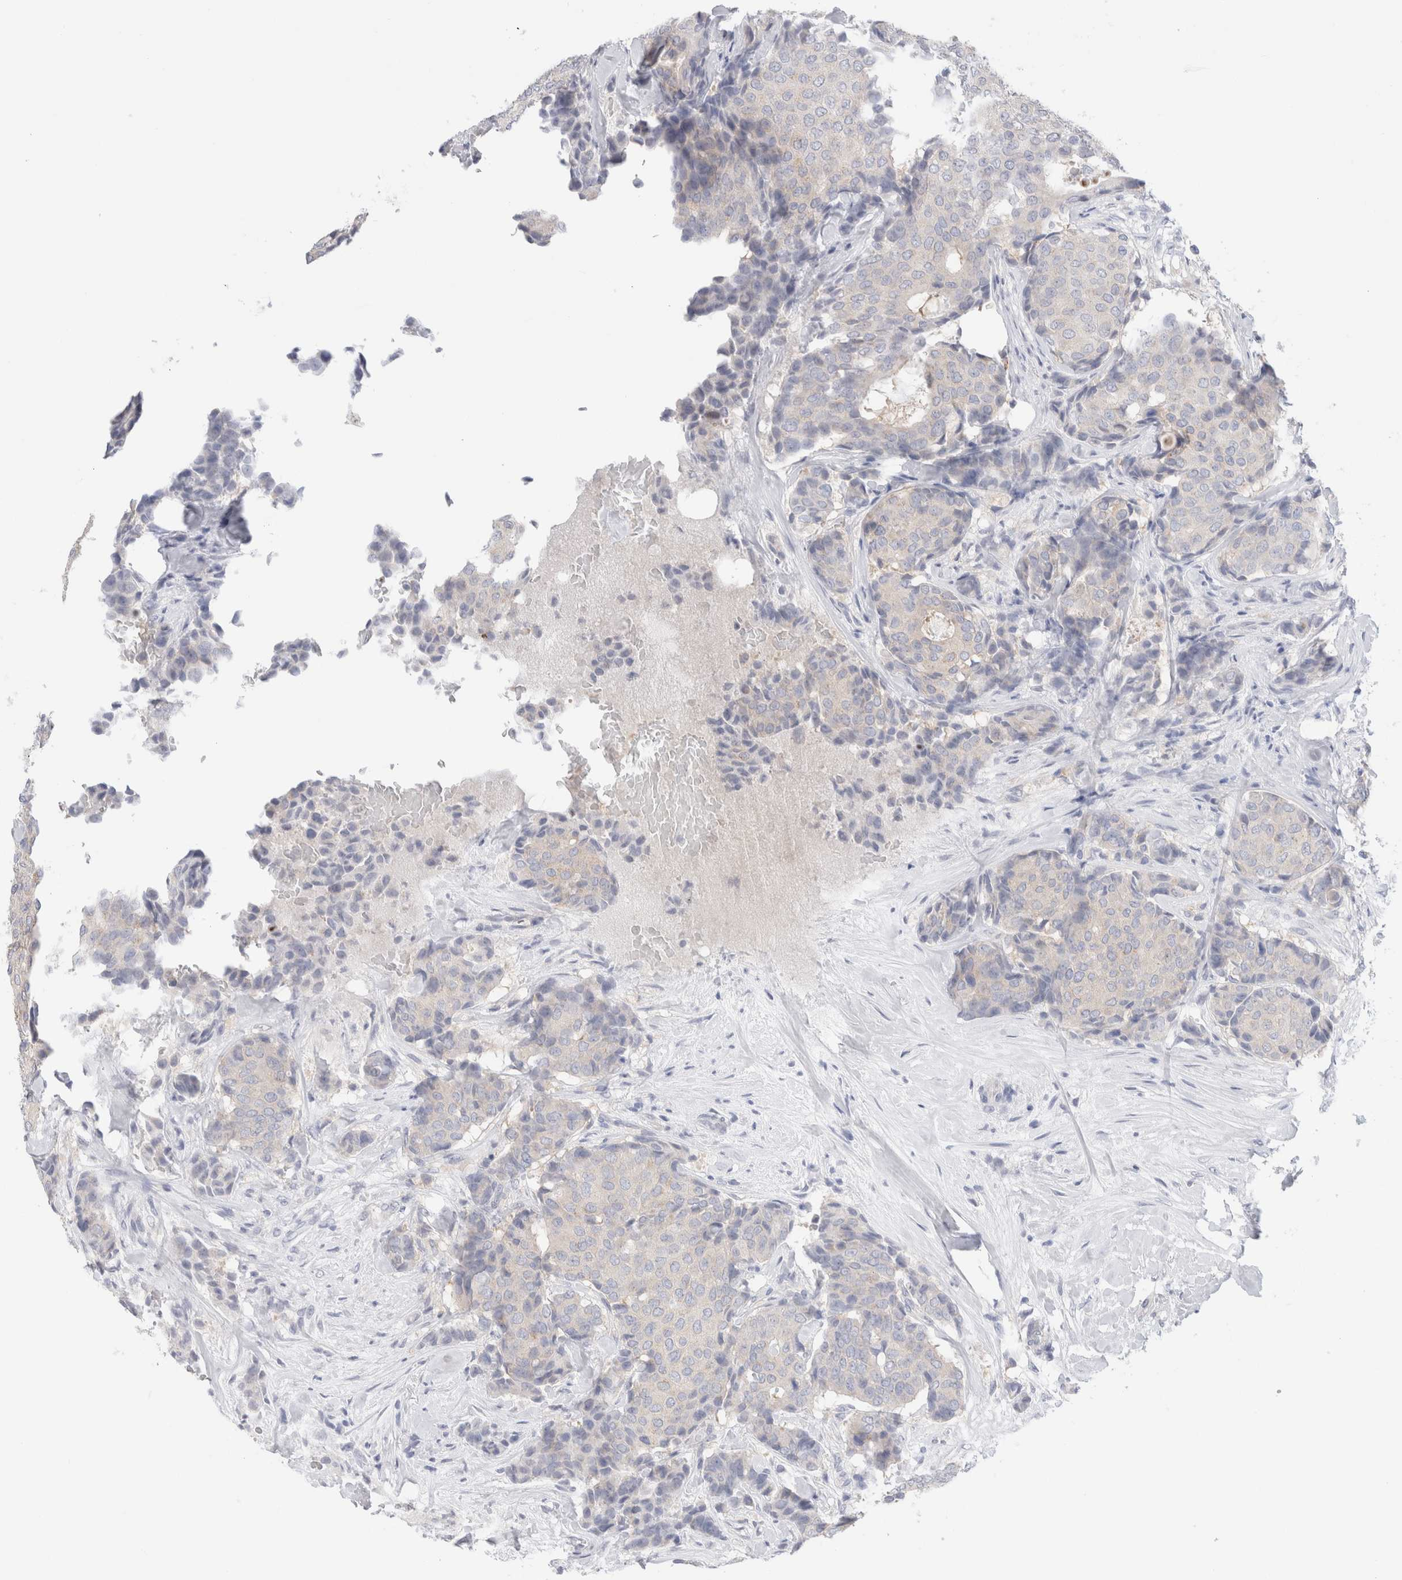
{"staining": {"intensity": "negative", "quantity": "none", "location": "none"}, "tissue": "breast cancer", "cell_type": "Tumor cells", "image_type": "cancer", "snomed": [{"axis": "morphology", "description": "Duct carcinoma"}, {"axis": "topography", "description": "Breast"}], "caption": "Human breast cancer stained for a protein using immunohistochemistry (IHC) shows no positivity in tumor cells.", "gene": "NDOR1", "patient": {"sex": "female", "age": 75}}